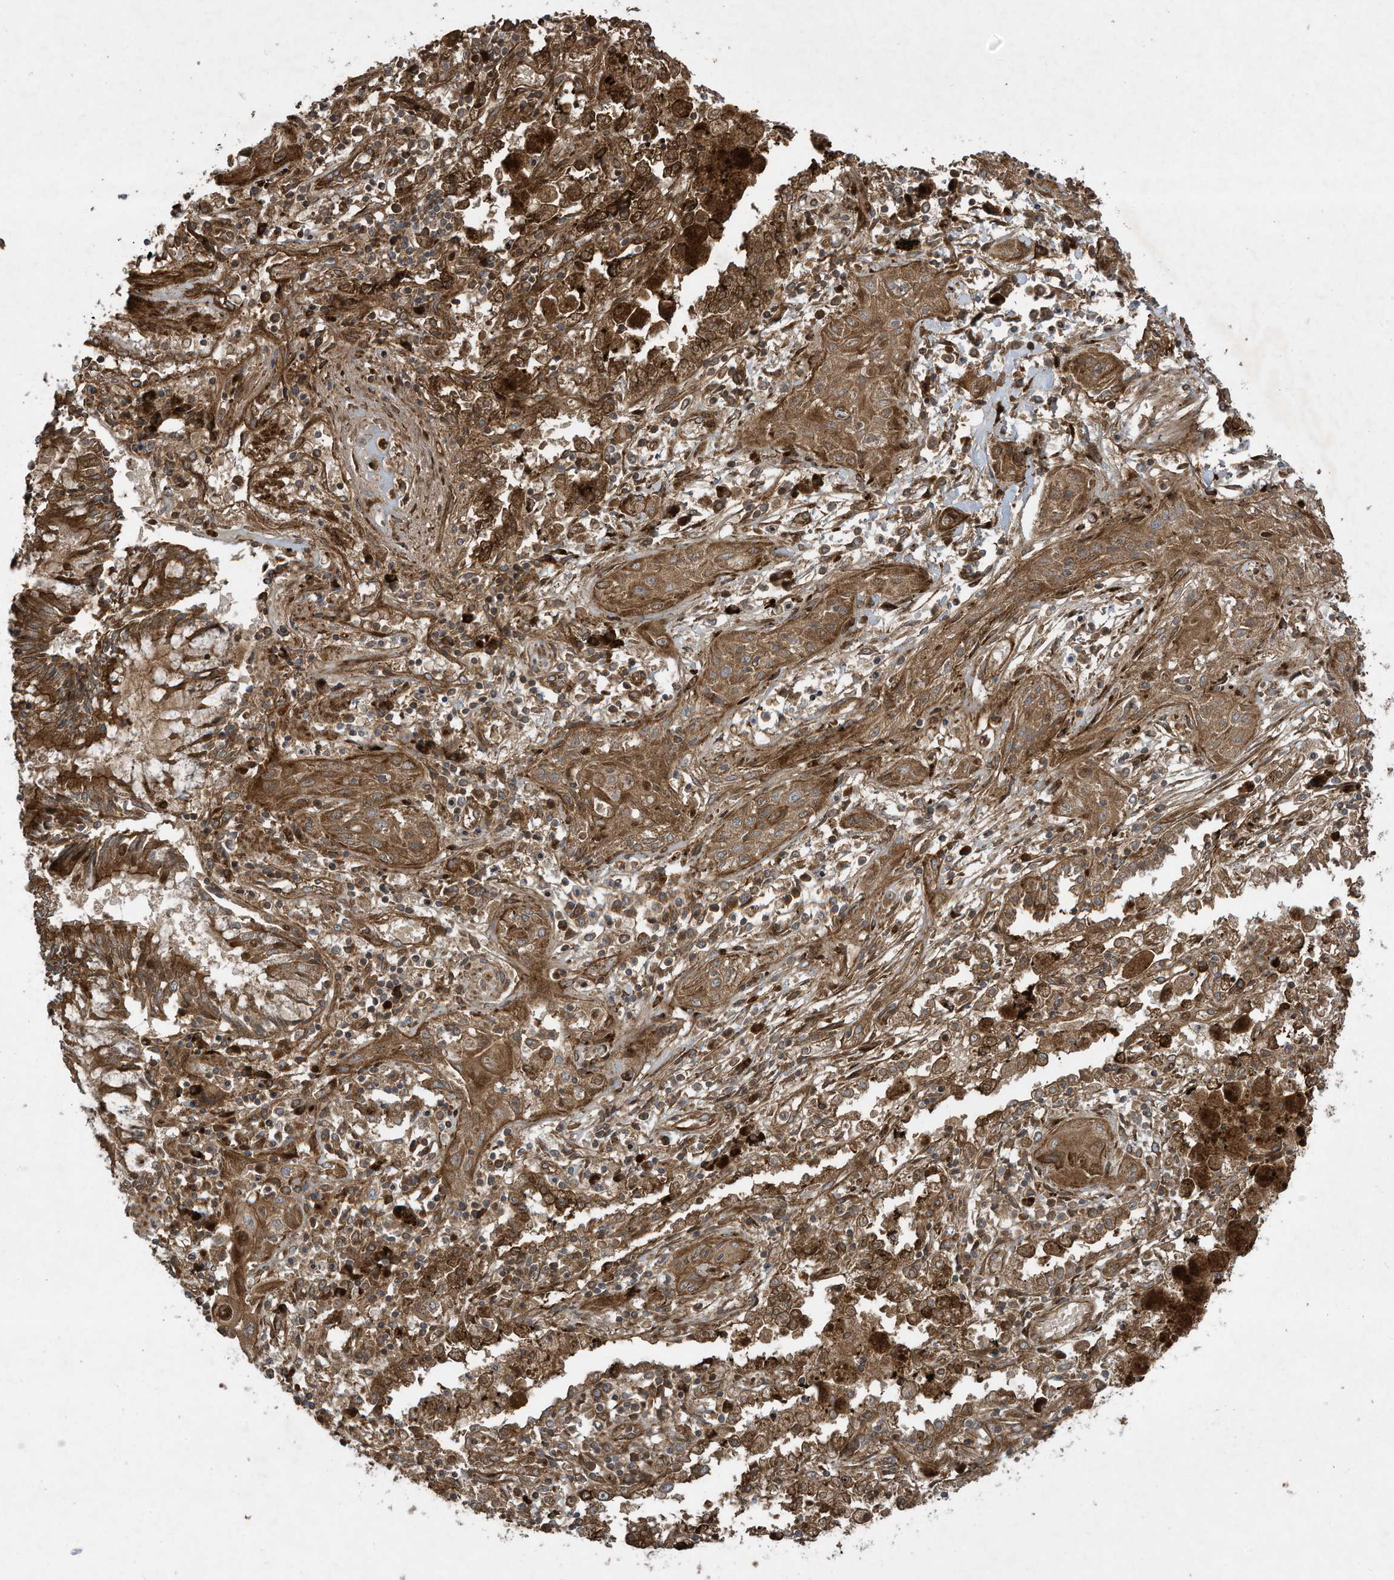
{"staining": {"intensity": "moderate", "quantity": ">75%", "location": "cytoplasmic/membranous"}, "tissue": "lung cancer", "cell_type": "Tumor cells", "image_type": "cancer", "snomed": [{"axis": "morphology", "description": "Squamous cell carcinoma, NOS"}, {"axis": "topography", "description": "Lung"}], "caption": "This image reveals lung squamous cell carcinoma stained with immunohistochemistry (IHC) to label a protein in brown. The cytoplasmic/membranous of tumor cells show moderate positivity for the protein. Nuclei are counter-stained blue.", "gene": "DDIT4", "patient": {"sex": "female", "age": 47}}